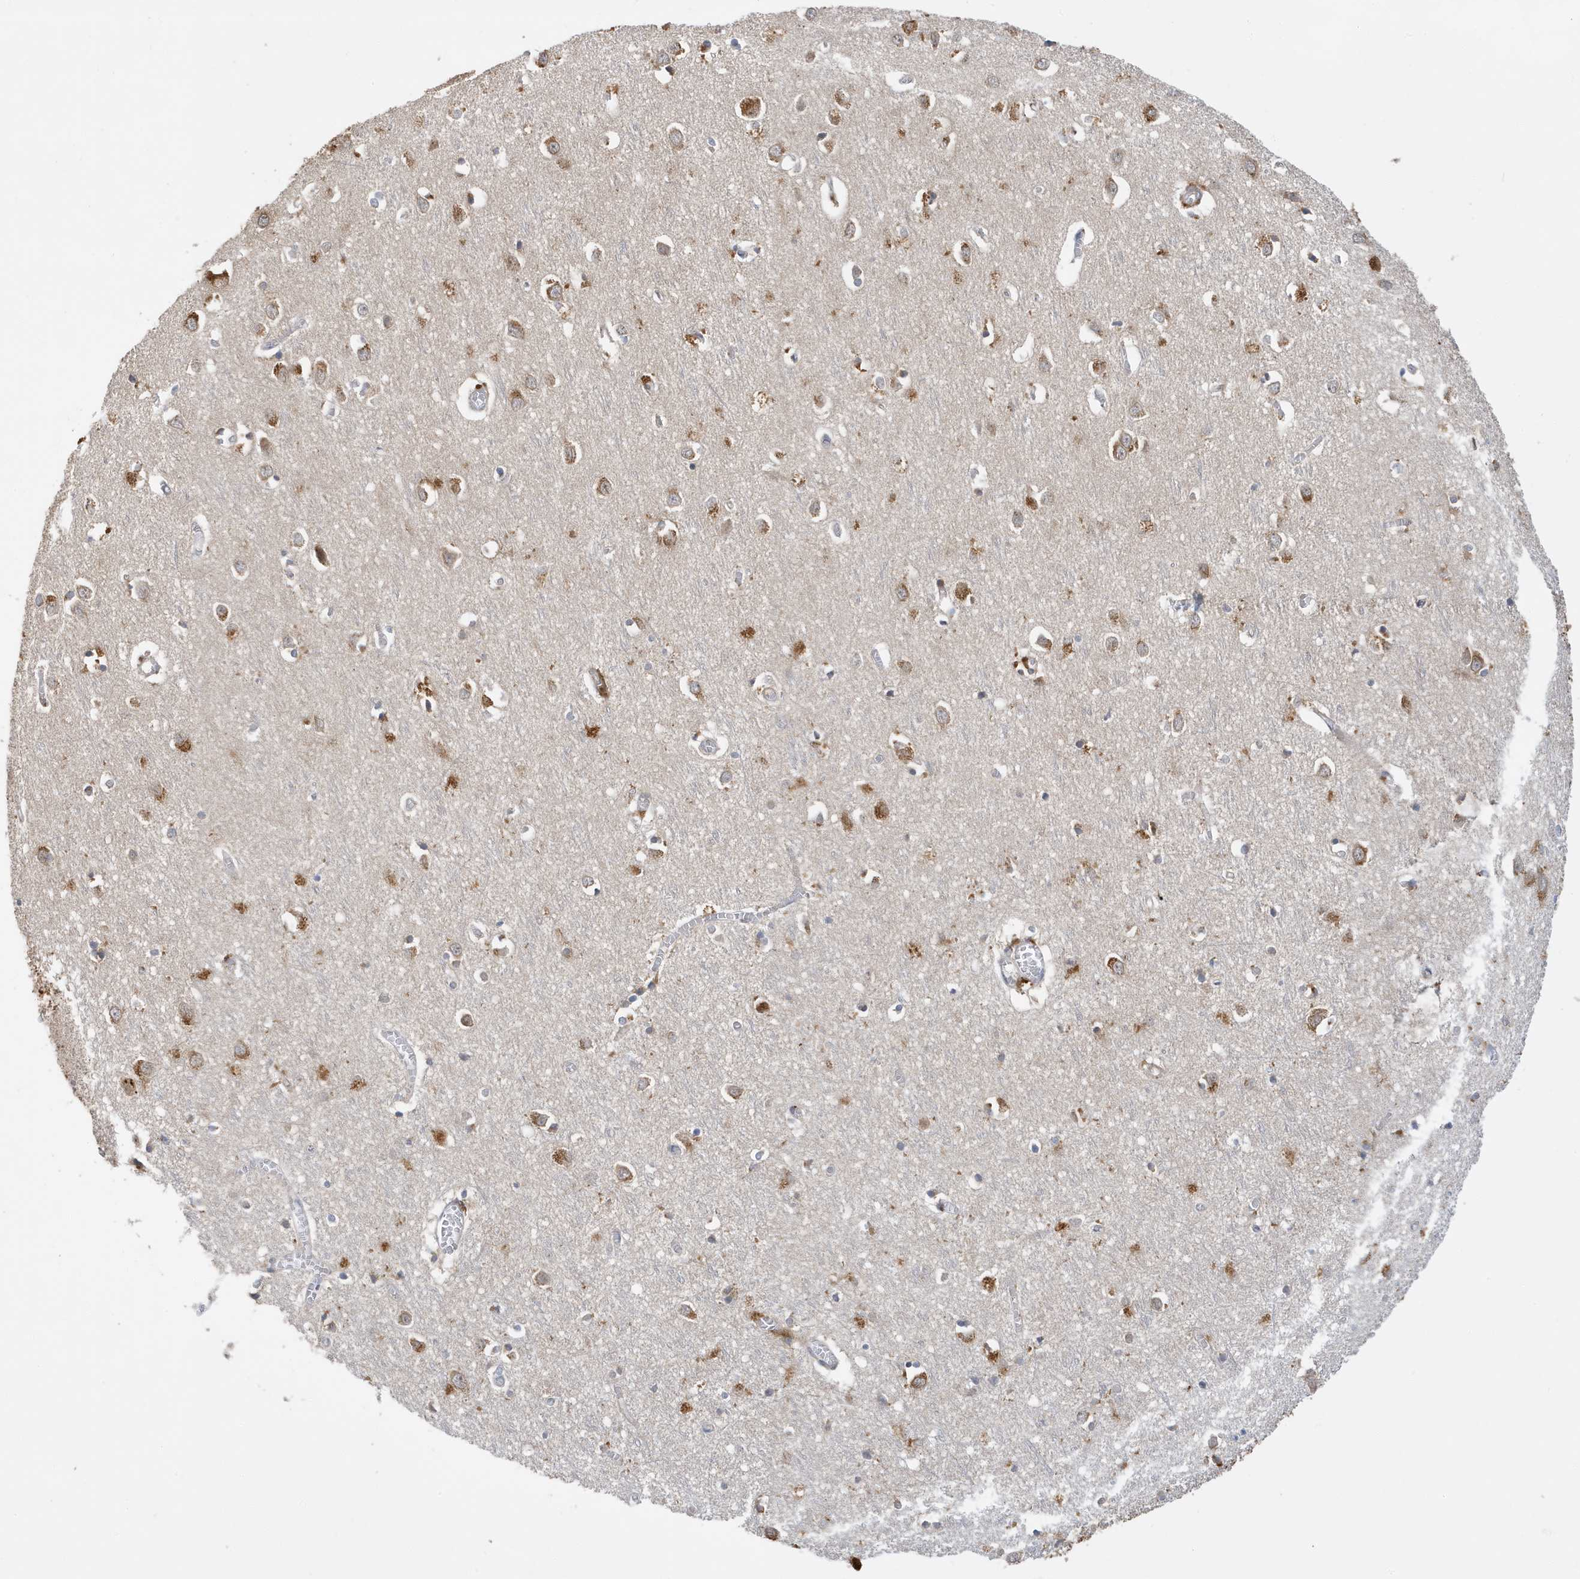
{"staining": {"intensity": "negative", "quantity": "none", "location": "none"}, "tissue": "cerebral cortex", "cell_type": "Endothelial cells", "image_type": "normal", "snomed": [{"axis": "morphology", "description": "Normal tissue, NOS"}, {"axis": "topography", "description": "Cerebral cortex"}], "caption": "Immunohistochemistry (IHC) histopathology image of unremarkable cerebral cortex: human cerebral cortex stained with DAB demonstrates no significant protein positivity in endothelial cells.", "gene": "LAPTM4A", "patient": {"sex": "female", "age": 64}}